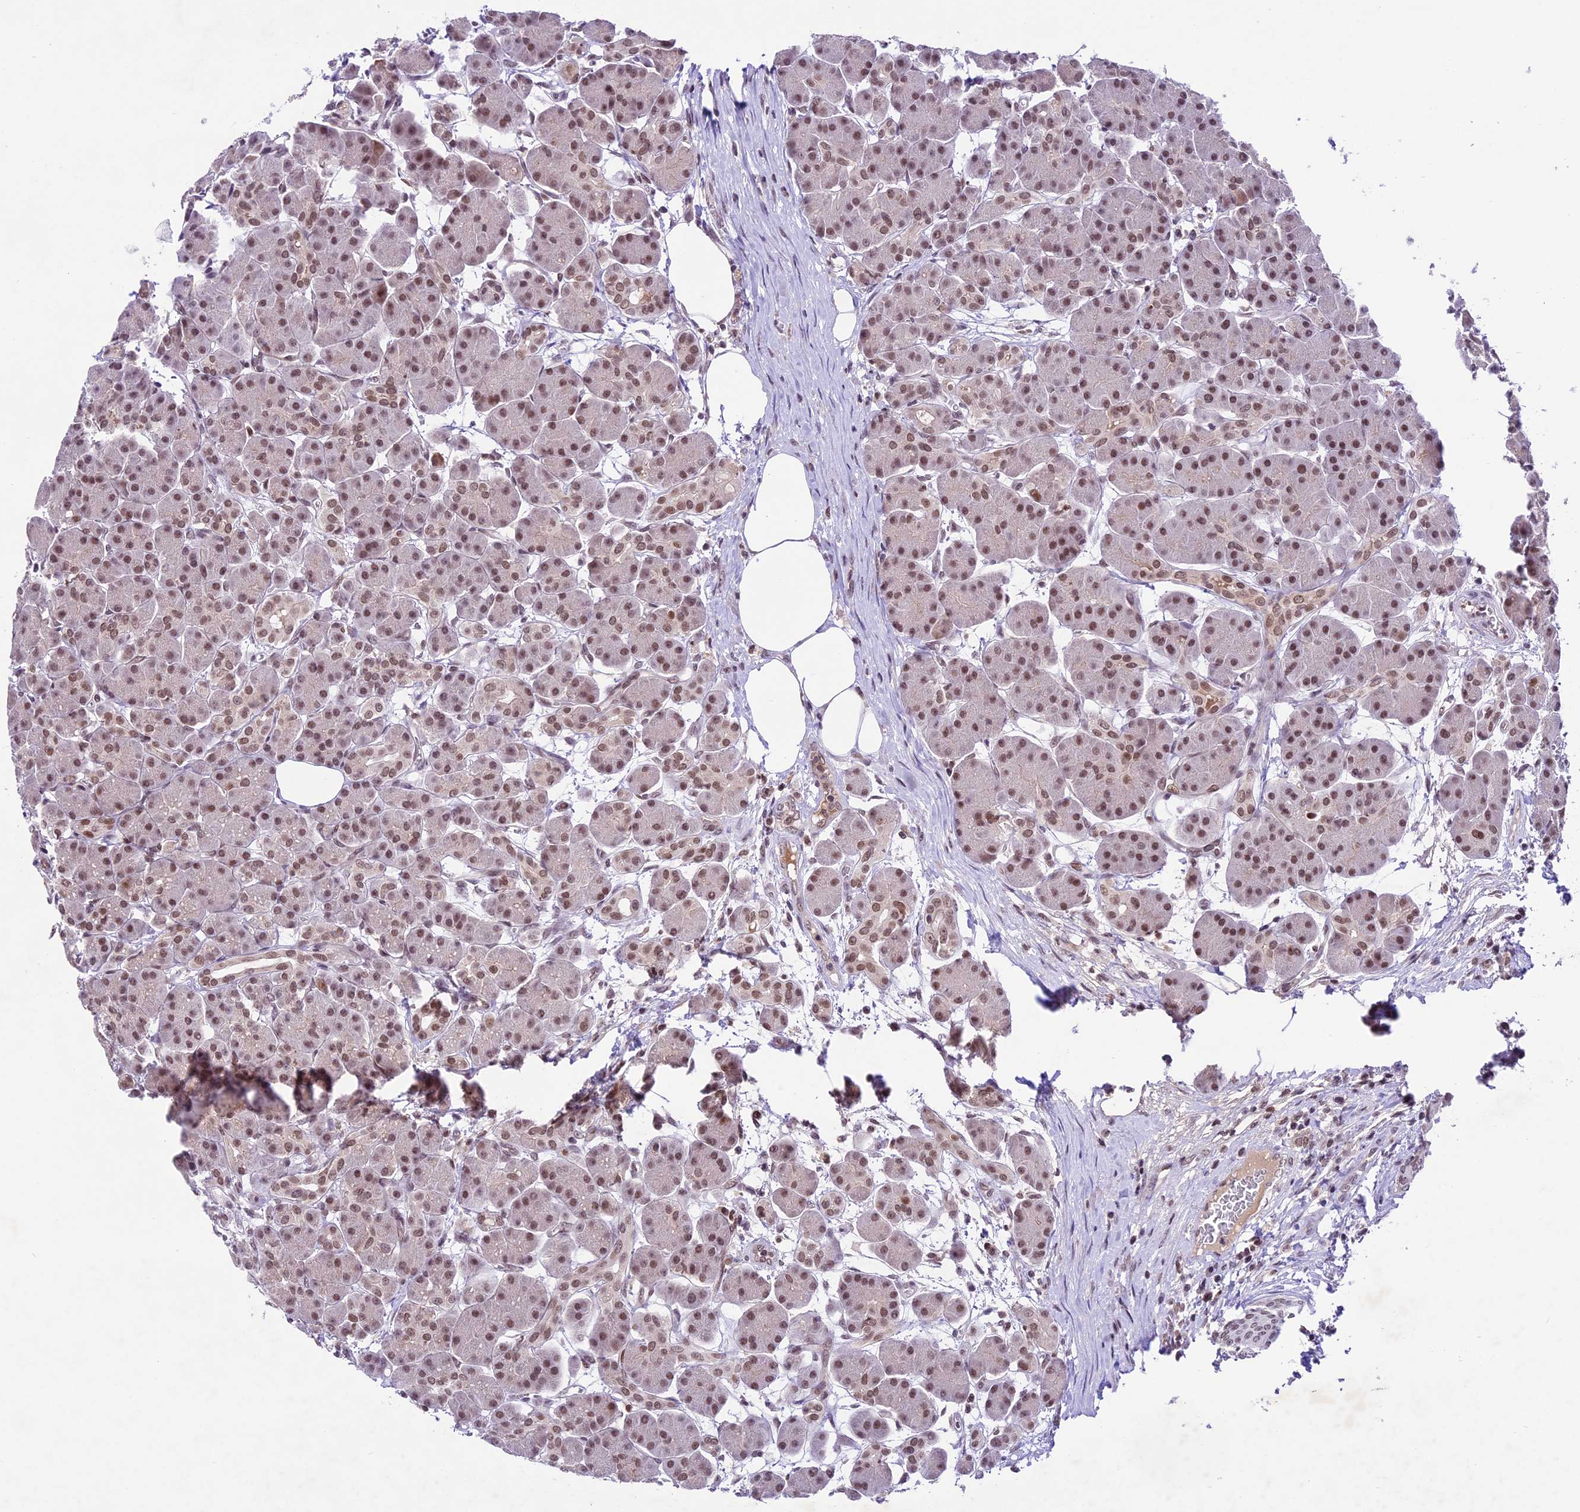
{"staining": {"intensity": "moderate", "quantity": ">75%", "location": "nuclear"}, "tissue": "pancreas", "cell_type": "Exocrine glandular cells", "image_type": "normal", "snomed": [{"axis": "morphology", "description": "Normal tissue, NOS"}, {"axis": "topography", "description": "Pancreas"}], "caption": "This photomicrograph displays normal pancreas stained with IHC to label a protein in brown. The nuclear of exocrine glandular cells show moderate positivity for the protein. Nuclei are counter-stained blue.", "gene": "SHKBP1", "patient": {"sex": "male", "age": 63}}